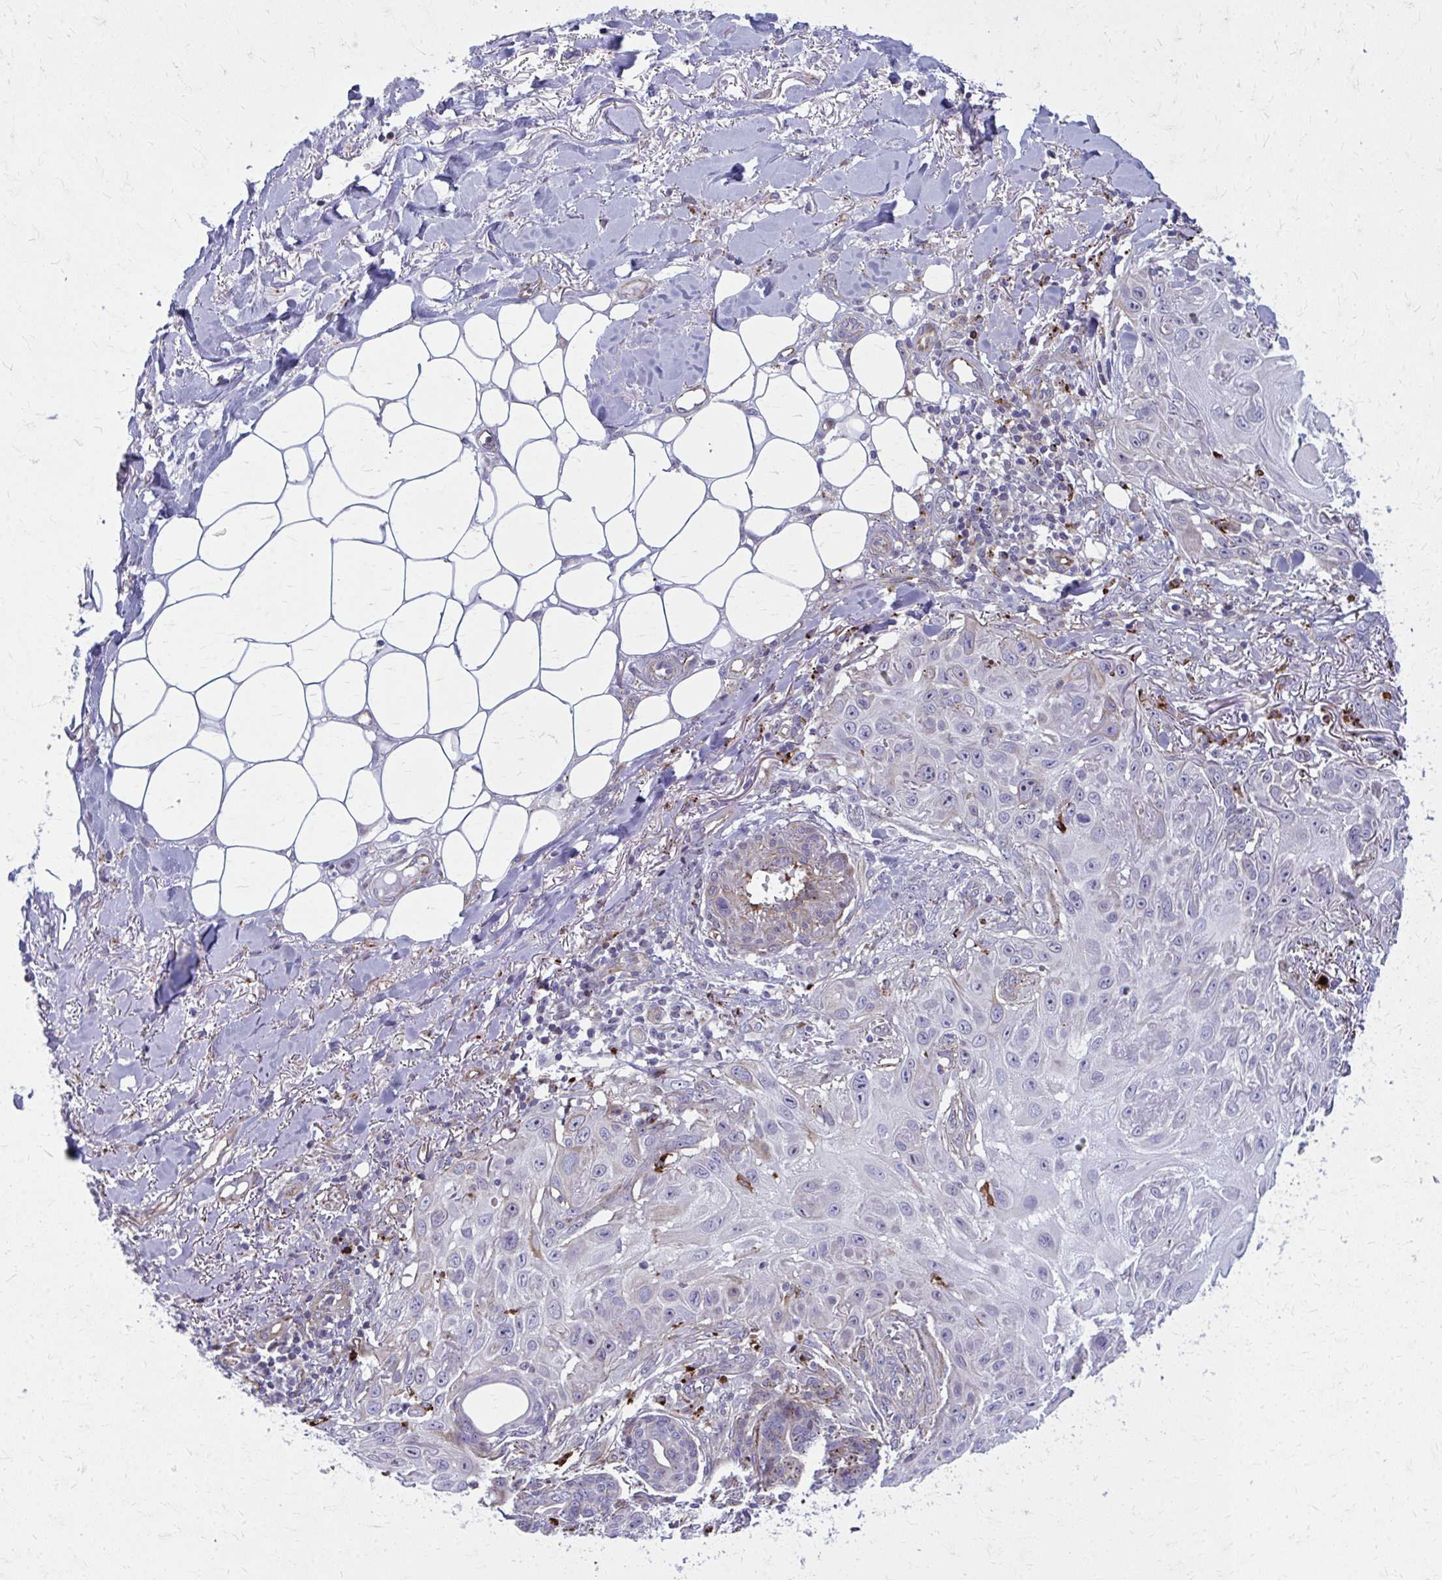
{"staining": {"intensity": "weak", "quantity": "<25%", "location": "cytoplasmic/membranous"}, "tissue": "skin cancer", "cell_type": "Tumor cells", "image_type": "cancer", "snomed": [{"axis": "morphology", "description": "Squamous cell carcinoma, NOS"}, {"axis": "topography", "description": "Skin"}], "caption": "This is an immunohistochemistry micrograph of skin cancer. There is no positivity in tumor cells.", "gene": "LRRC4B", "patient": {"sex": "female", "age": 91}}